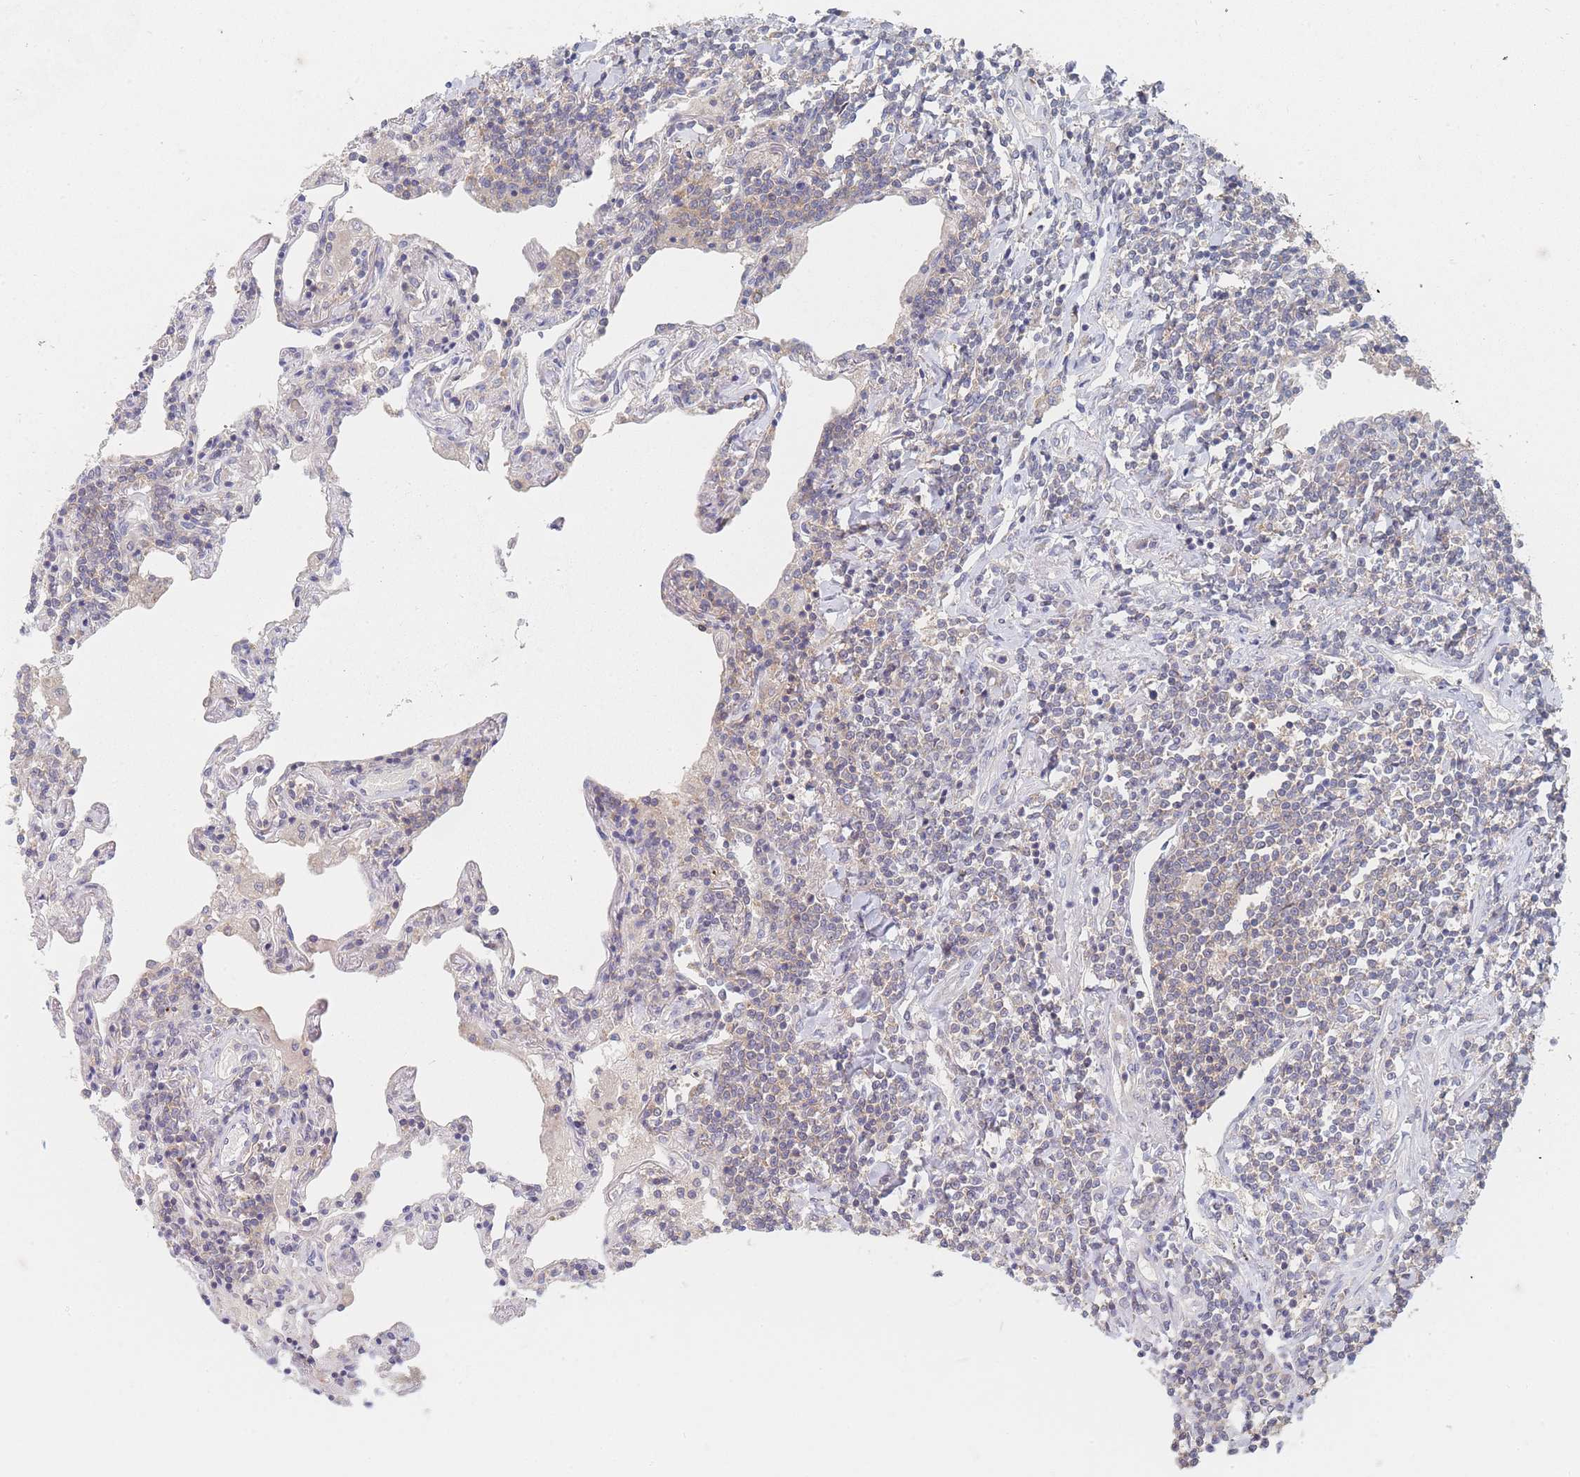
{"staining": {"intensity": "weak", "quantity": "<25%", "location": "cytoplasmic/membranous"}, "tissue": "lymphoma", "cell_type": "Tumor cells", "image_type": "cancer", "snomed": [{"axis": "morphology", "description": "Malignant lymphoma, non-Hodgkin's type, Low grade"}, {"axis": "topography", "description": "Lung"}], "caption": "Tumor cells show no significant protein staining in lymphoma.", "gene": "PPP6C", "patient": {"sex": "female", "age": 71}}